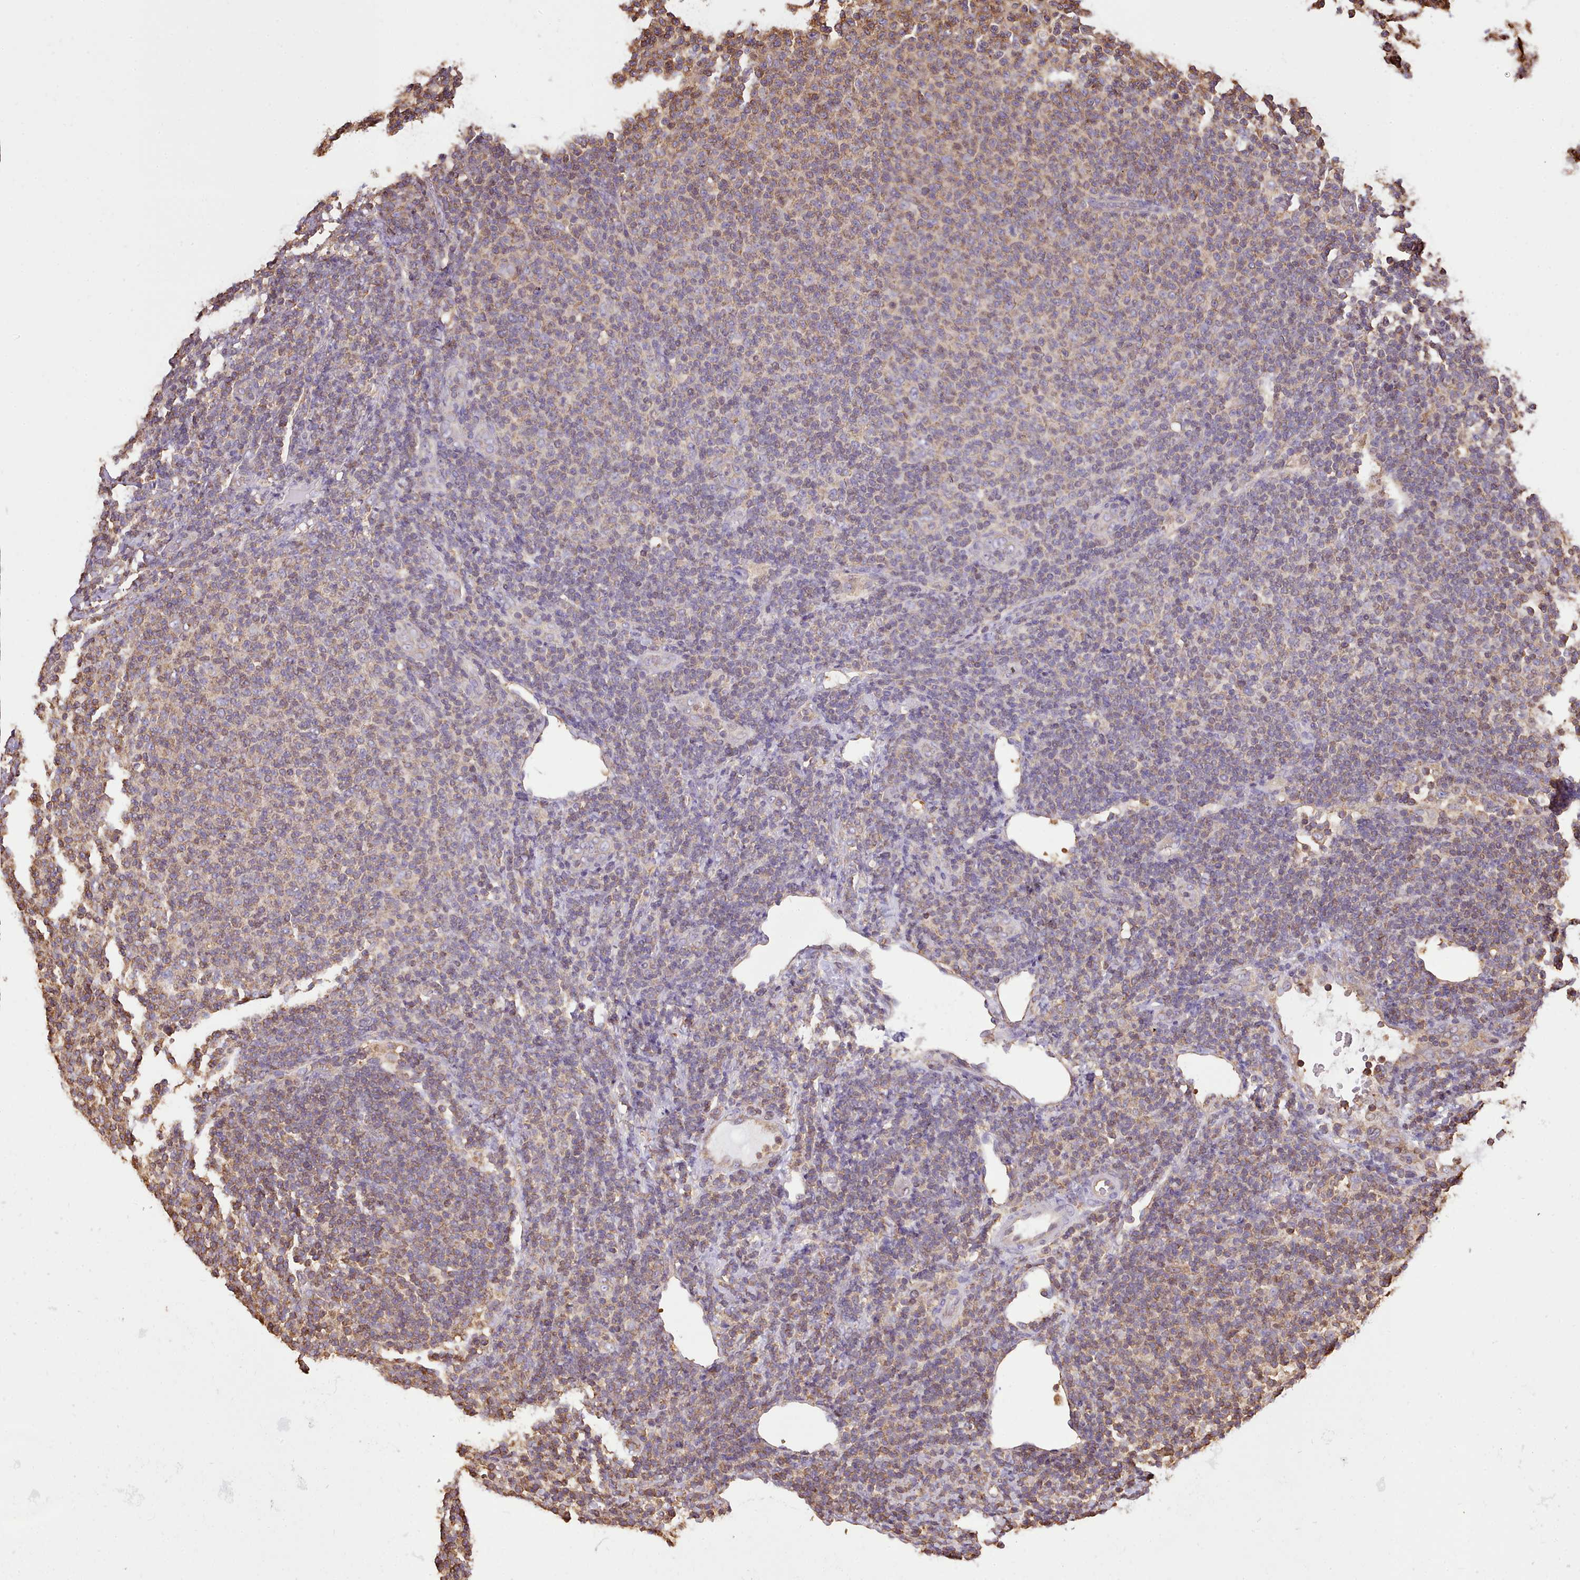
{"staining": {"intensity": "moderate", "quantity": "<25%", "location": "cytoplasmic/membranous"}, "tissue": "lymphoma", "cell_type": "Tumor cells", "image_type": "cancer", "snomed": [{"axis": "morphology", "description": "Malignant lymphoma, non-Hodgkin's type, Low grade"}, {"axis": "topography", "description": "Lymph node"}], "caption": "Immunohistochemical staining of malignant lymphoma, non-Hodgkin's type (low-grade) reveals moderate cytoplasmic/membranous protein positivity in about <25% of tumor cells.", "gene": "CAPZA1", "patient": {"sex": "male", "age": 66}}